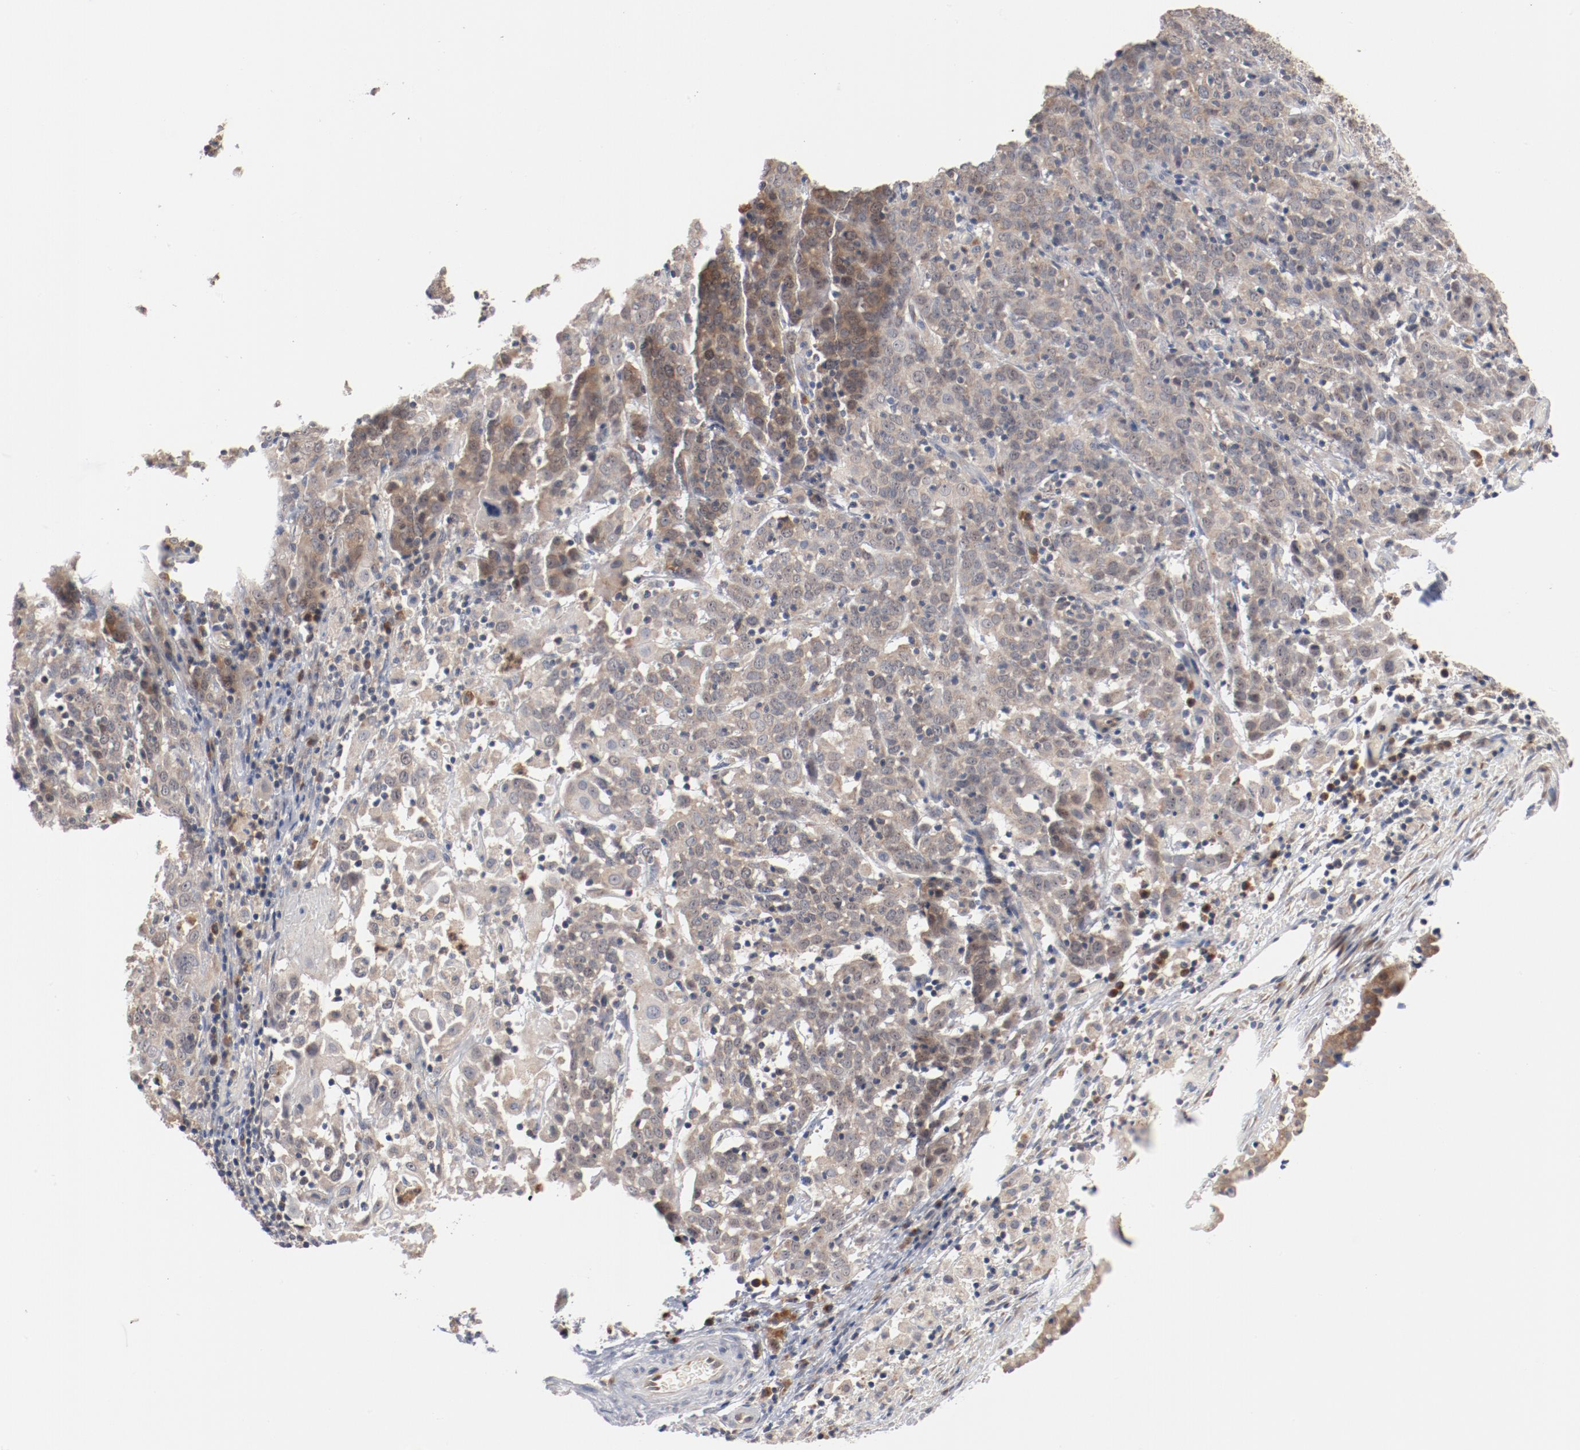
{"staining": {"intensity": "weak", "quantity": ">75%", "location": "cytoplasmic/membranous"}, "tissue": "cervical cancer", "cell_type": "Tumor cells", "image_type": "cancer", "snomed": [{"axis": "morphology", "description": "Normal tissue, NOS"}, {"axis": "morphology", "description": "Squamous cell carcinoma, NOS"}, {"axis": "topography", "description": "Cervix"}], "caption": "High-power microscopy captured an immunohistochemistry histopathology image of cervical squamous cell carcinoma, revealing weak cytoplasmic/membranous positivity in approximately >75% of tumor cells.", "gene": "RNASE11", "patient": {"sex": "female", "age": 67}}